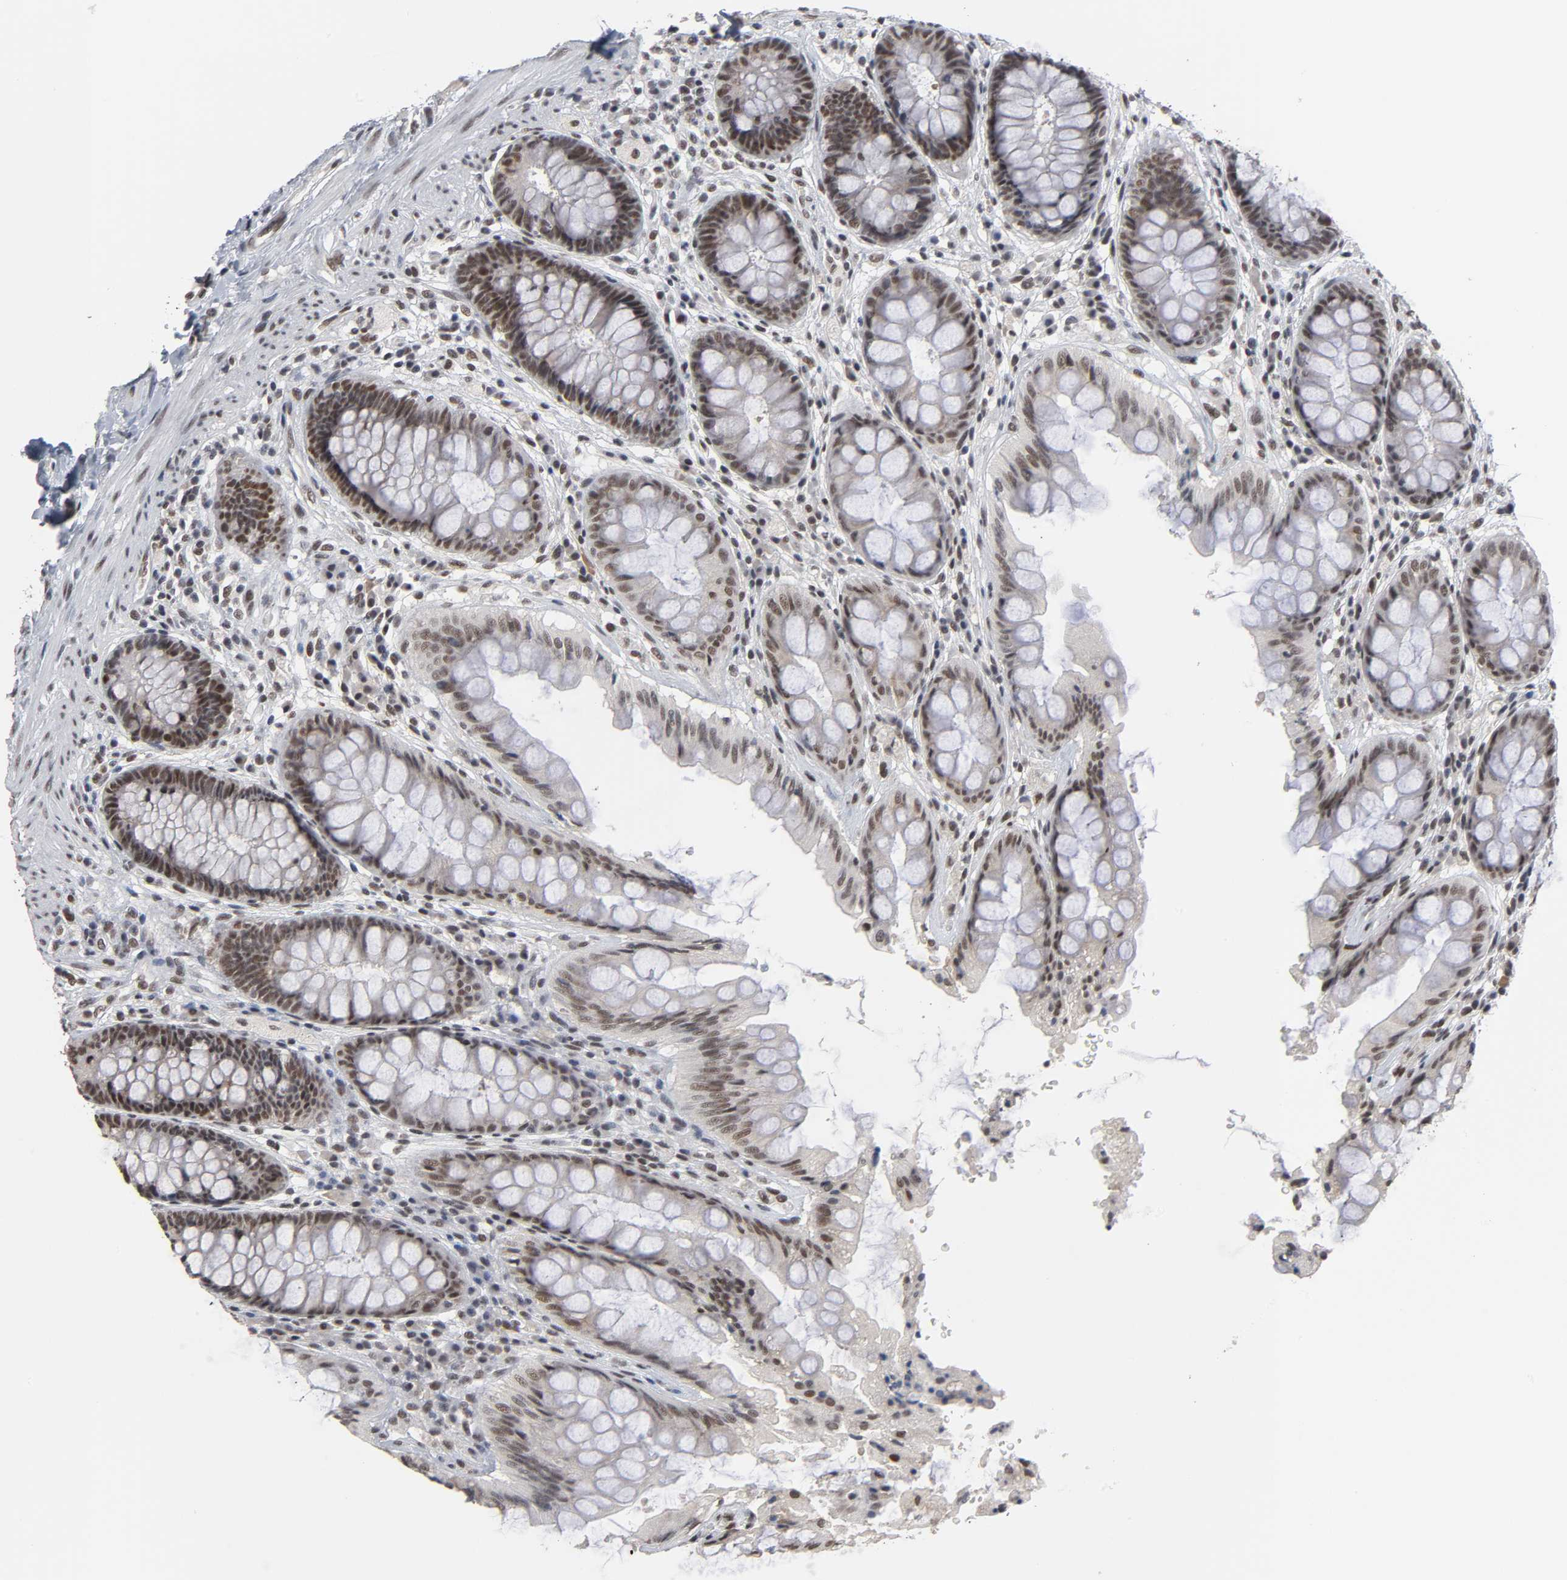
{"staining": {"intensity": "moderate", "quantity": ">75%", "location": "cytoplasmic/membranous,nuclear"}, "tissue": "rectum", "cell_type": "Glandular cells", "image_type": "normal", "snomed": [{"axis": "morphology", "description": "Normal tissue, NOS"}, {"axis": "topography", "description": "Rectum"}], "caption": "Glandular cells show moderate cytoplasmic/membranous,nuclear expression in about >75% of cells in normal rectum. (IHC, brightfield microscopy, high magnification).", "gene": "TRIM33", "patient": {"sex": "female", "age": 46}}